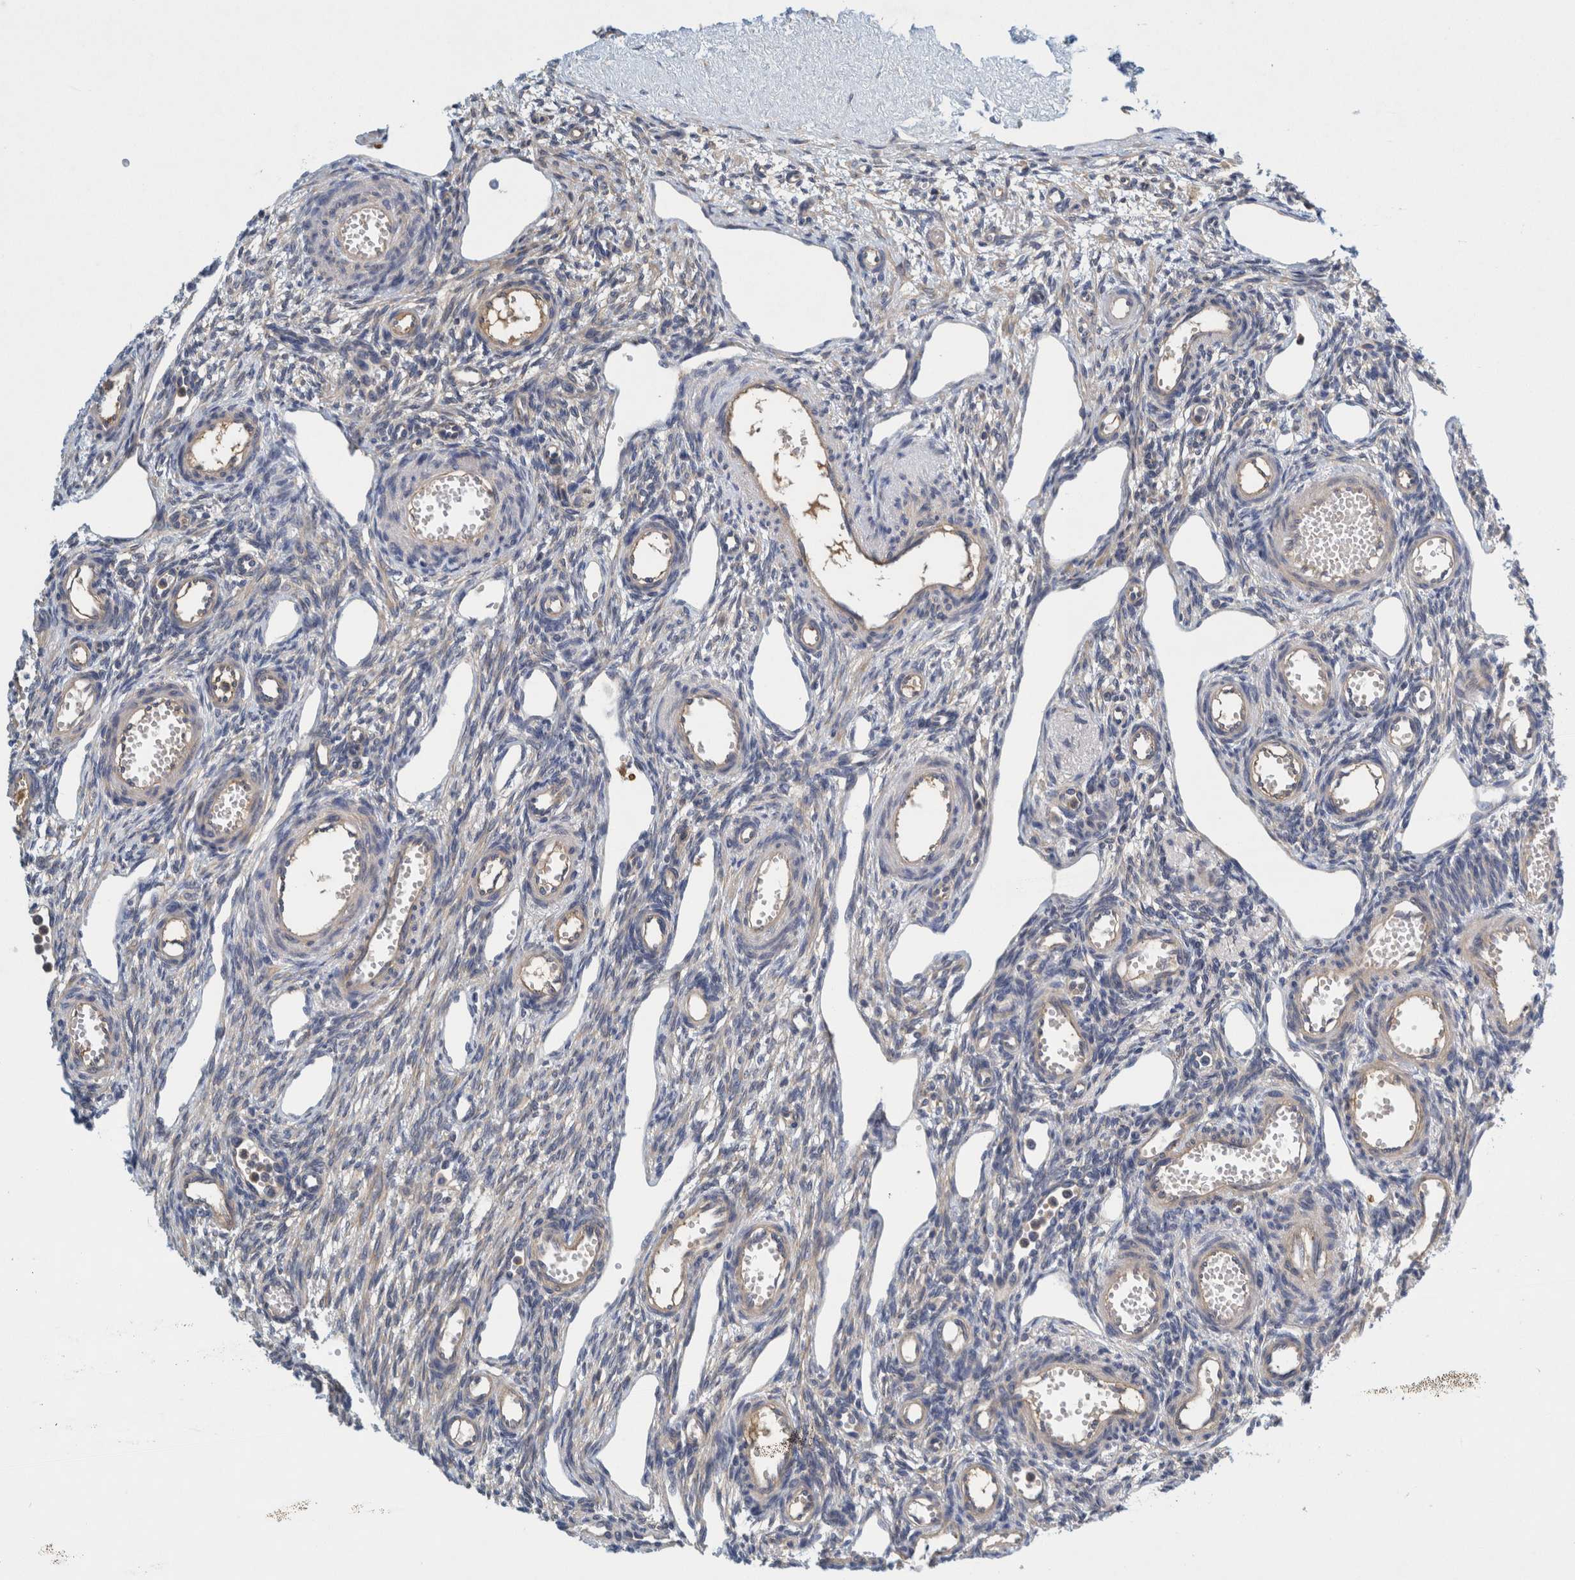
{"staining": {"intensity": "negative", "quantity": "none", "location": "none"}, "tissue": "ovary", "cell_type": "Ovarian stroma cells", "image_type": "normal", "snomed": [{"axis": "morphology", "description": "Normal tissue, NOS"}, {"axis": "topography", "description": "Ovary"}], "caption": "DAB (3,3'-diaminobenzidine) immunohistochemical staining of unremarkable ovary shows no significant expression in ovarian stroma cells. The staining is performed using DAB (3,3'-diaminobenzidine) brown chromogen with nuclei counter-stained in using hematoxylin.", "gene": "ZNF324B", "patient": {"sex": "female", "age": 33}}